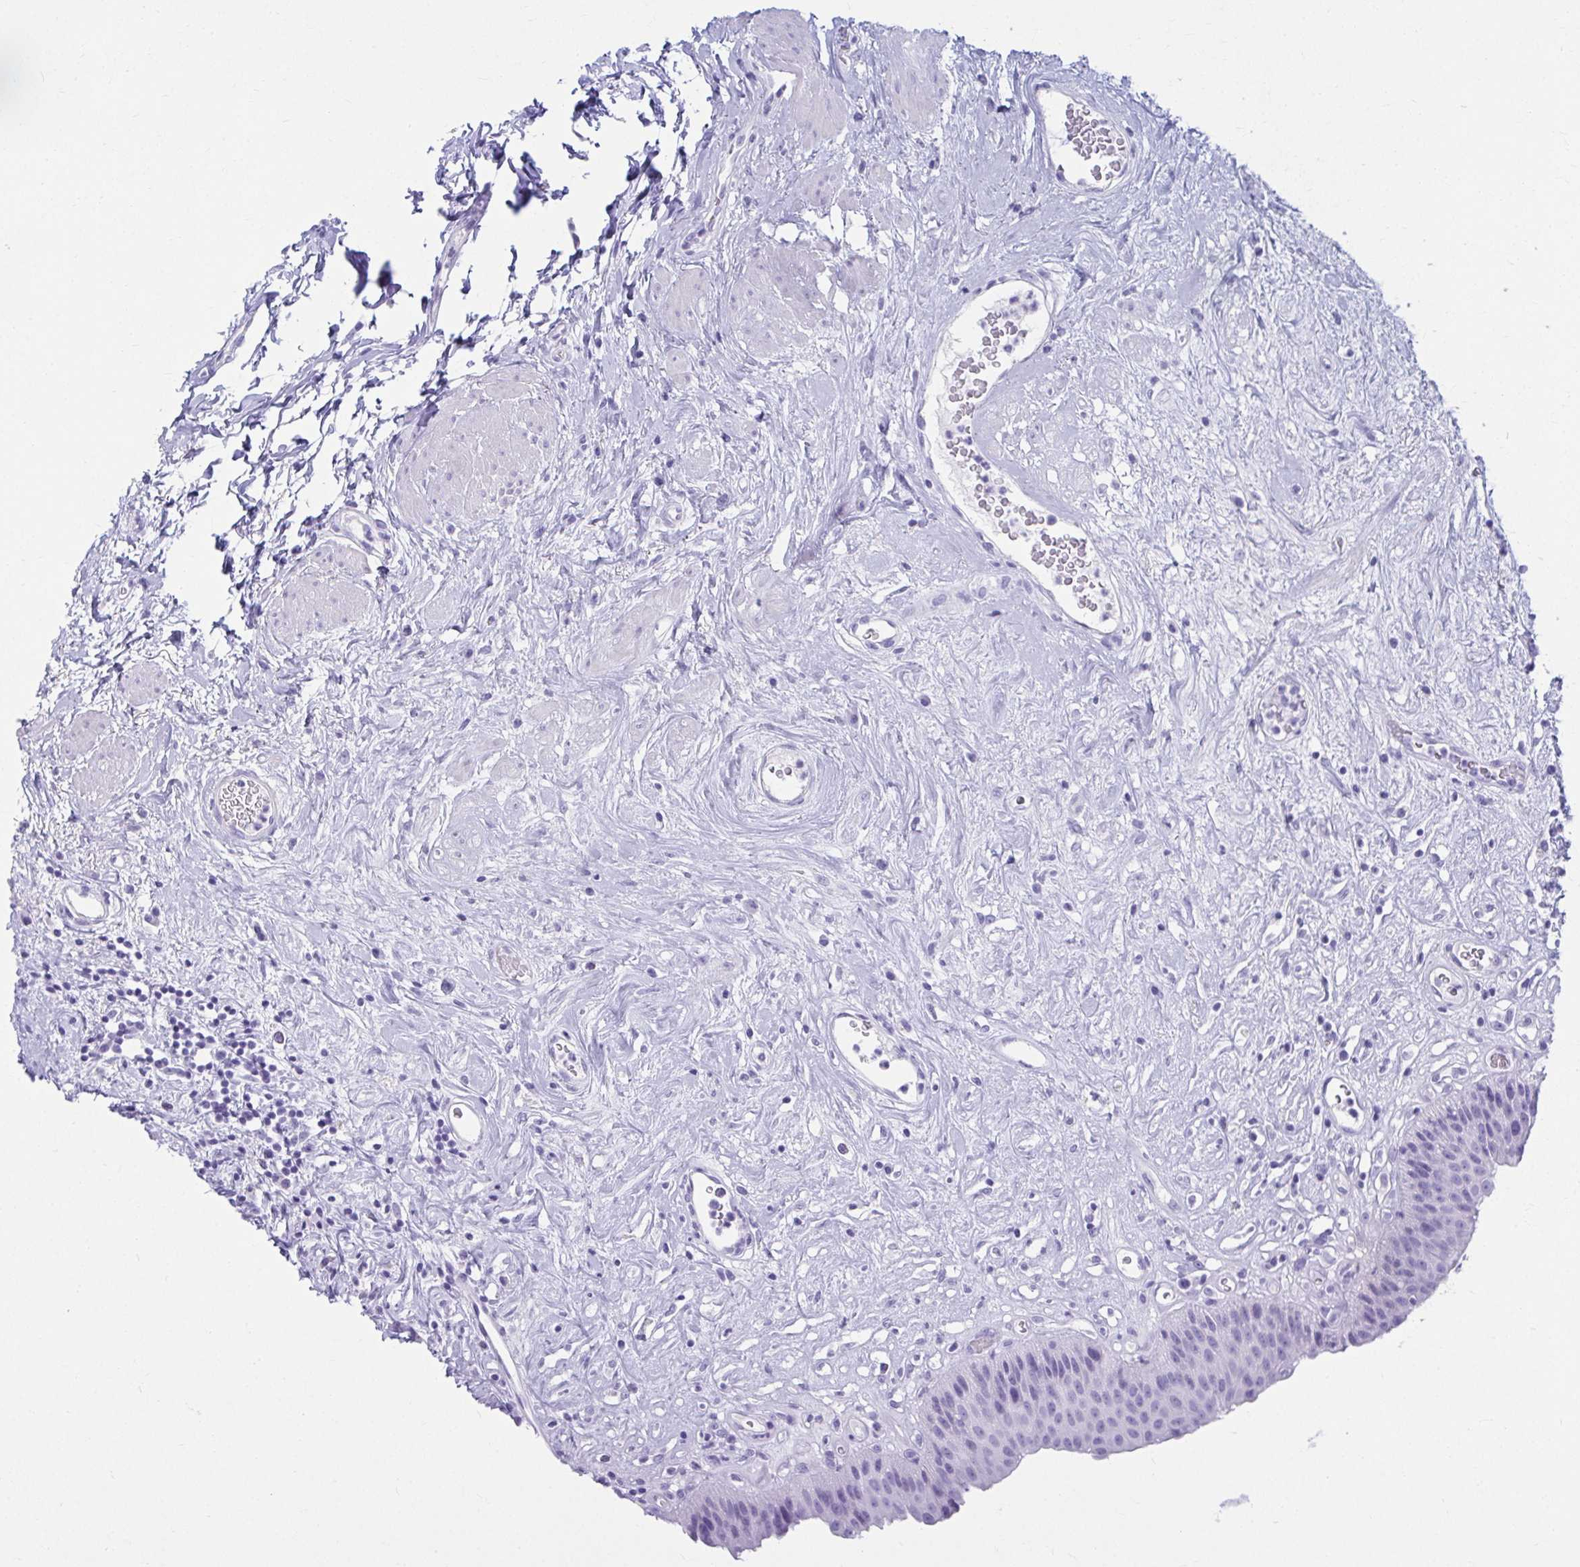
{"staining": {"intensity": "negative", "quantity": "none", "location": "none"}, "tissue": "urinary bladder", "cell_type": "Urothelial cells", "image_type": "normal", "snomed": [{"axis": "morphology", "description": "Normal tissue, NOS"}, {"axis": "topography", "description": "Urinary bladder"}], "caption": "Urothelial cells show no significant protein staining in normal urinary bladder.", "gene": "ATP4B", "patient": {"sex": "female", "age": 56}}